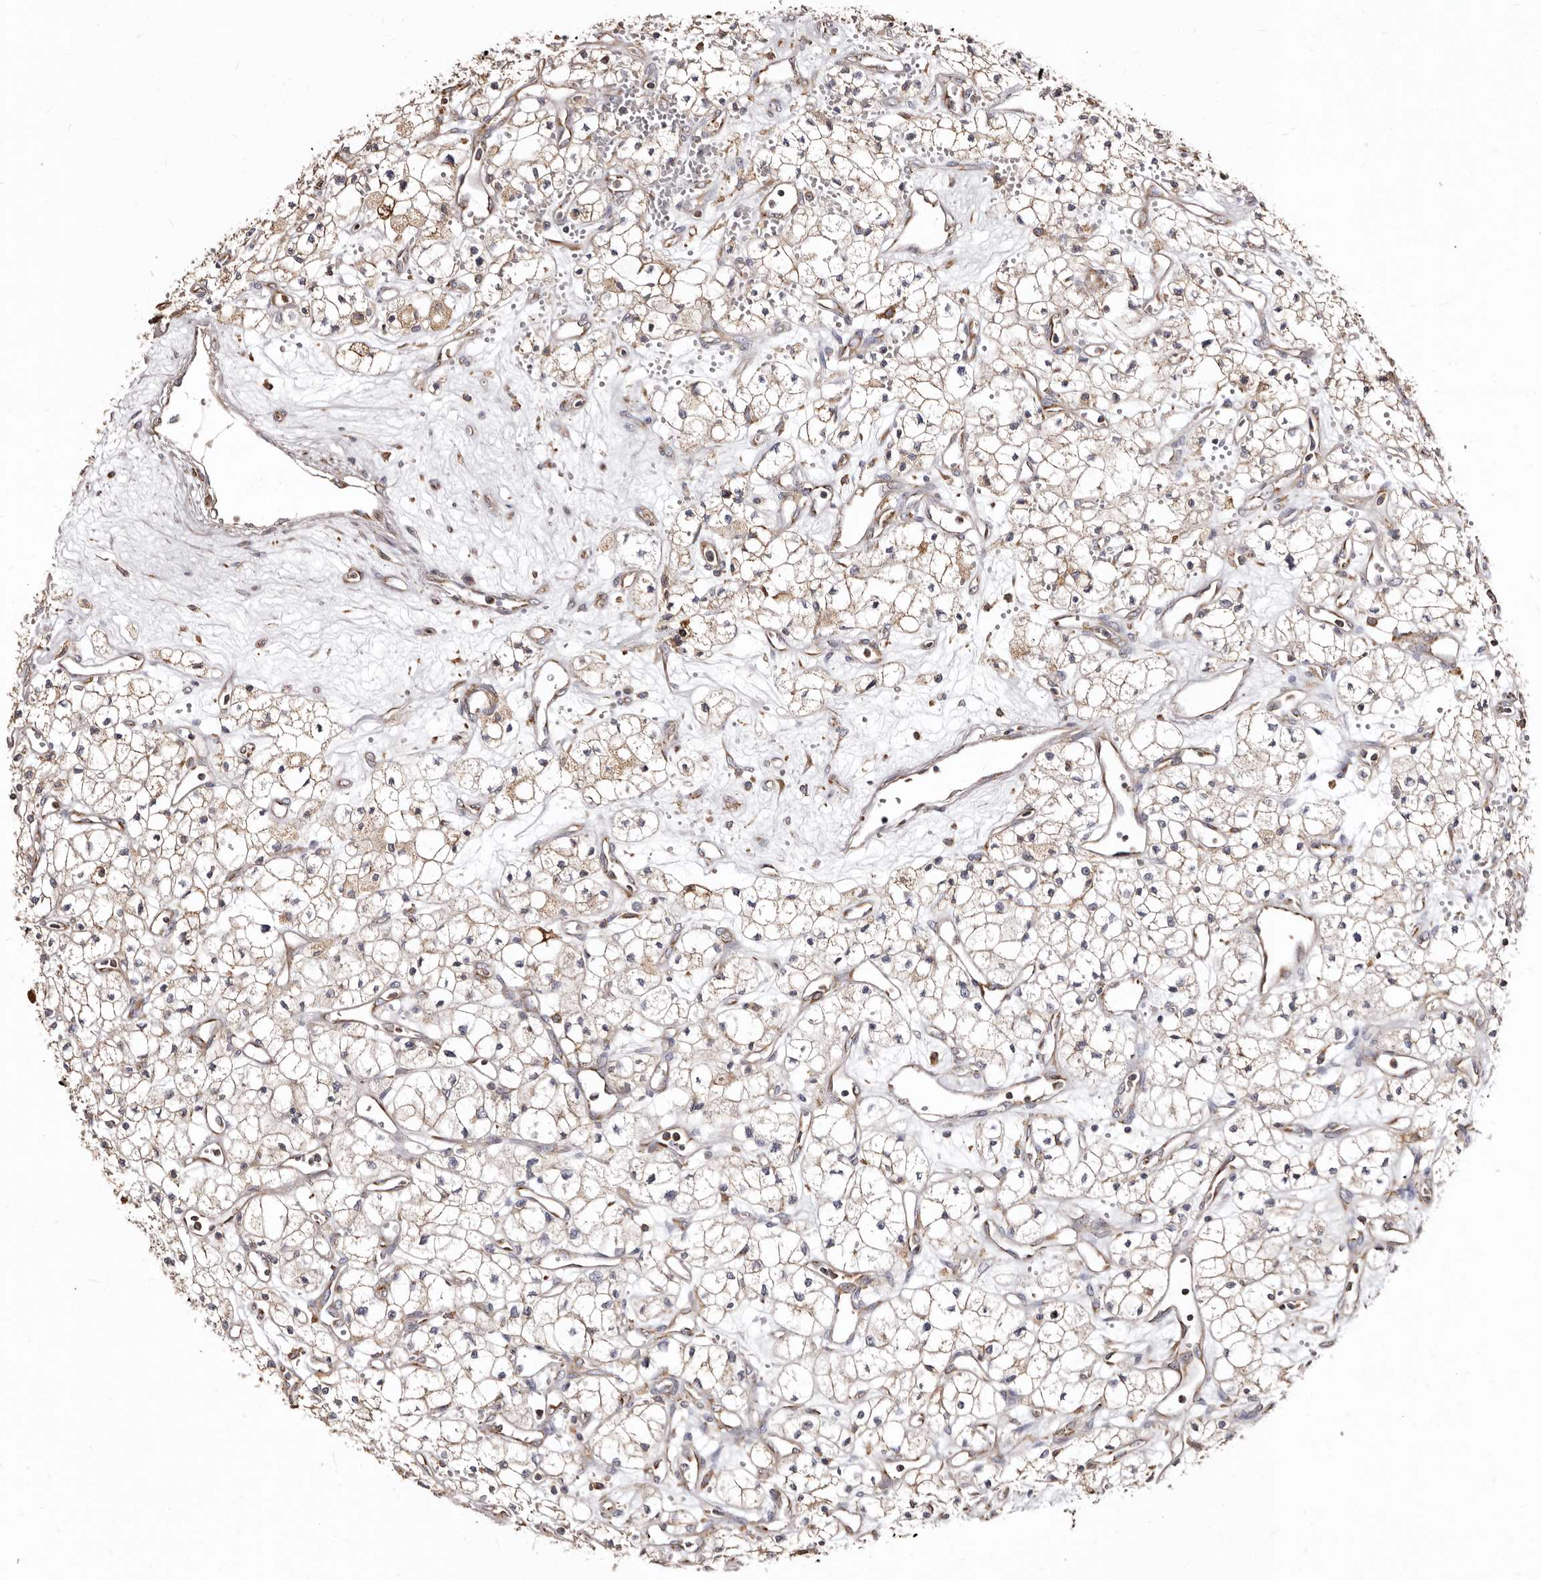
{"staining": {"intensity": "weak", "quantity": ">75%", "location": "cytoplasmic/membranous"}, "tissue": "renal cancer", "cell_type": "Tumor cells", "image_type": "cancer", "snomed": [{"axis": "morphology", "description": "Adenocarcinoma, NOS"}, {"axis": "topography", "description": "Kidney"}], "caption": "Protein expression analysis of renal adenocarcinoma displays weak cytoplasmic/membranous positivity in about >75% of tumor cells.", "gene": "ACBD6", "patient": {"sex": "male", "age": 59}}